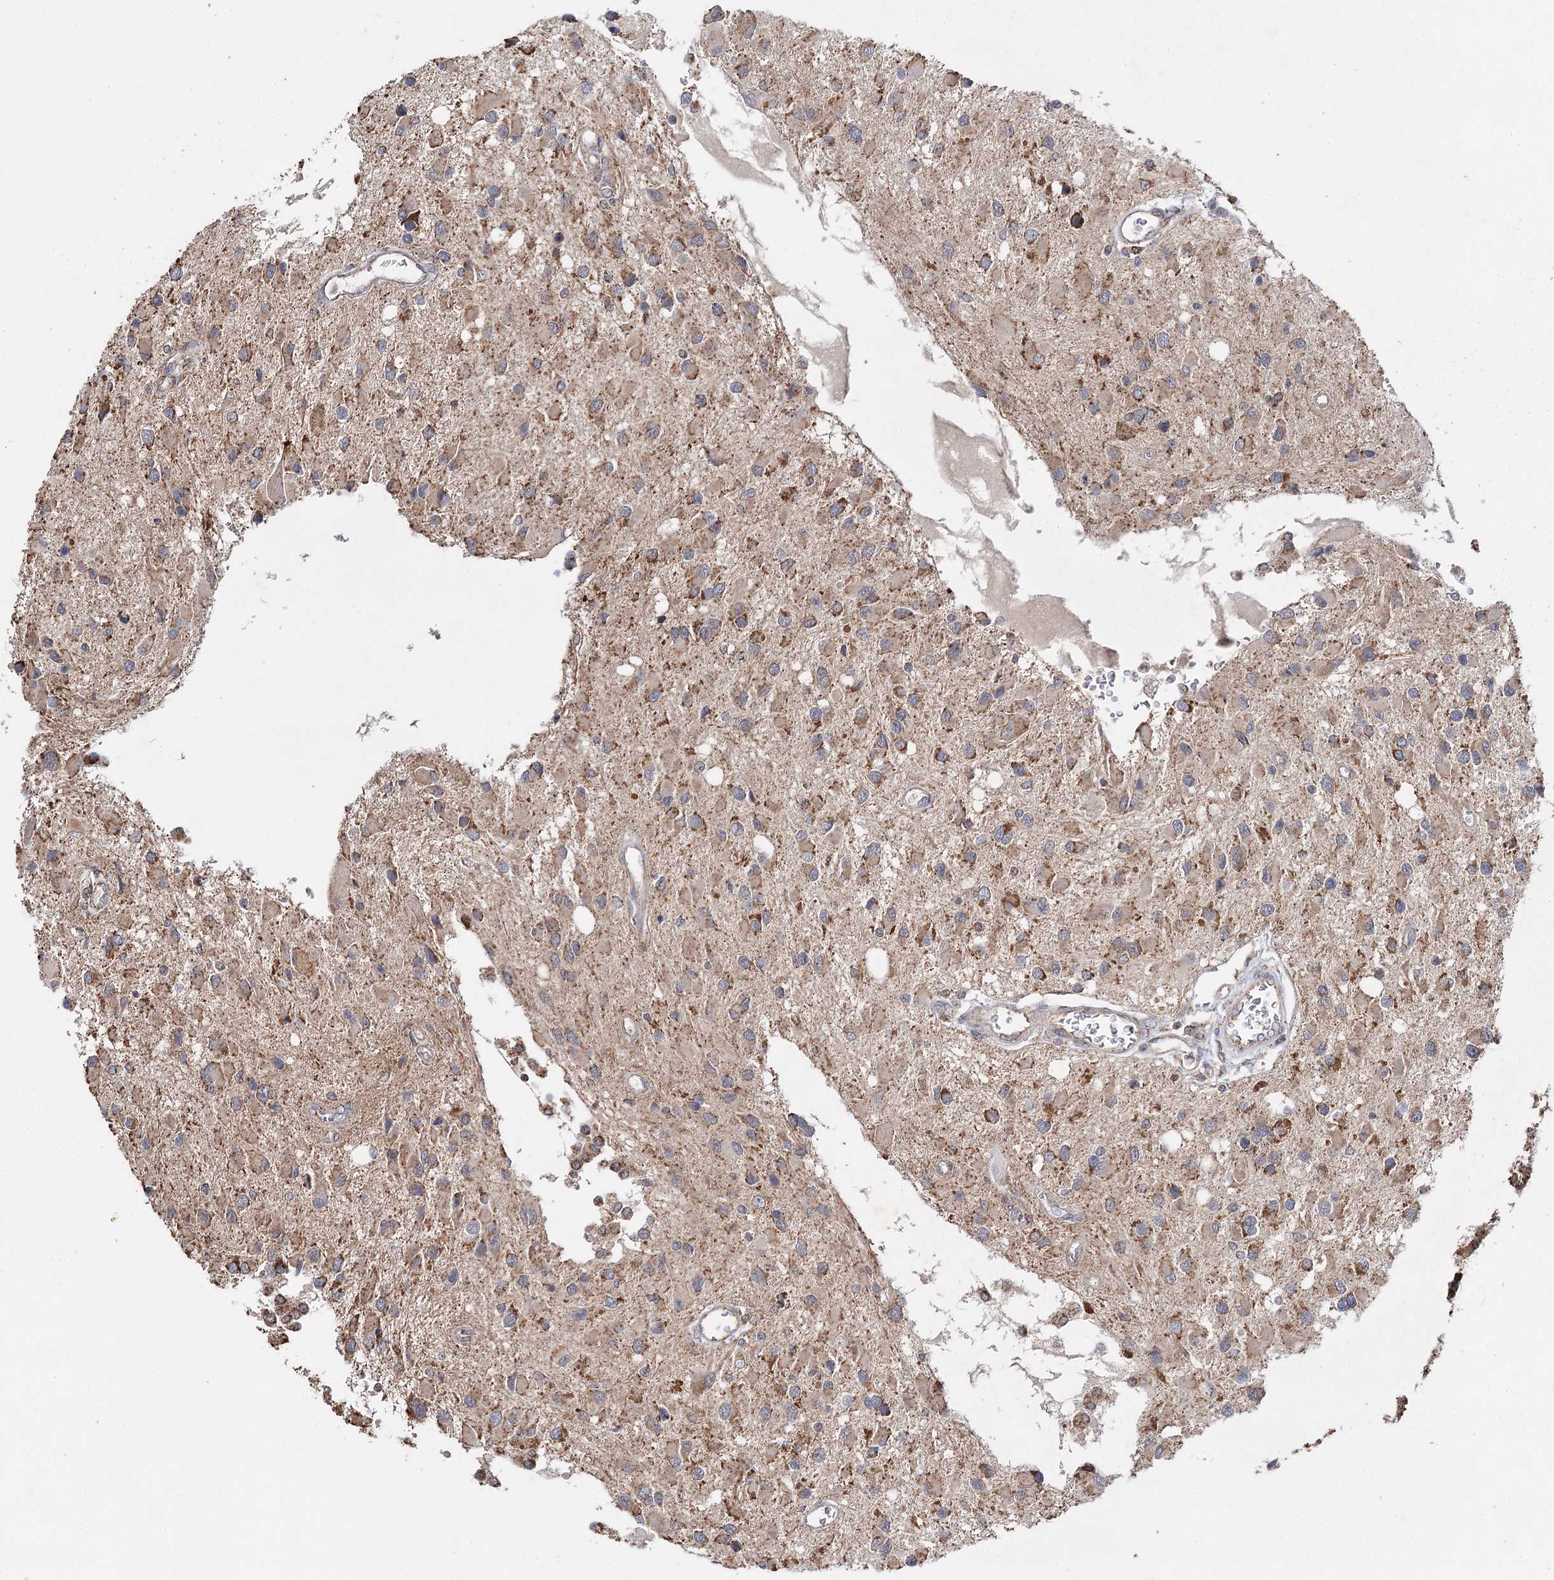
{"staining": {"intensity": "moderate", "quantity": ">75%", "location": "cytoplasmic/membranous"}, "tissue": "glioma", "cell_type": "Tumor cells", "image_type": "cancer", "snomed": [{"axis": "morphology", "description": "Glioma, malignant, High grade"}, {"axis": "topography", "description": "Brain"}], "caption": "Protein expression analysis of human high-grade glioma (malignant) reveals moderate cytoplasmic/membranous positivity in approximately >75% of tumor cells. (DAB (3,3'-diaminobenzidine) = brown stain, brightfield microscopy at high magnification).", "gene": "PIK3CB", "patient": {"sex": "male", "age": 53}}